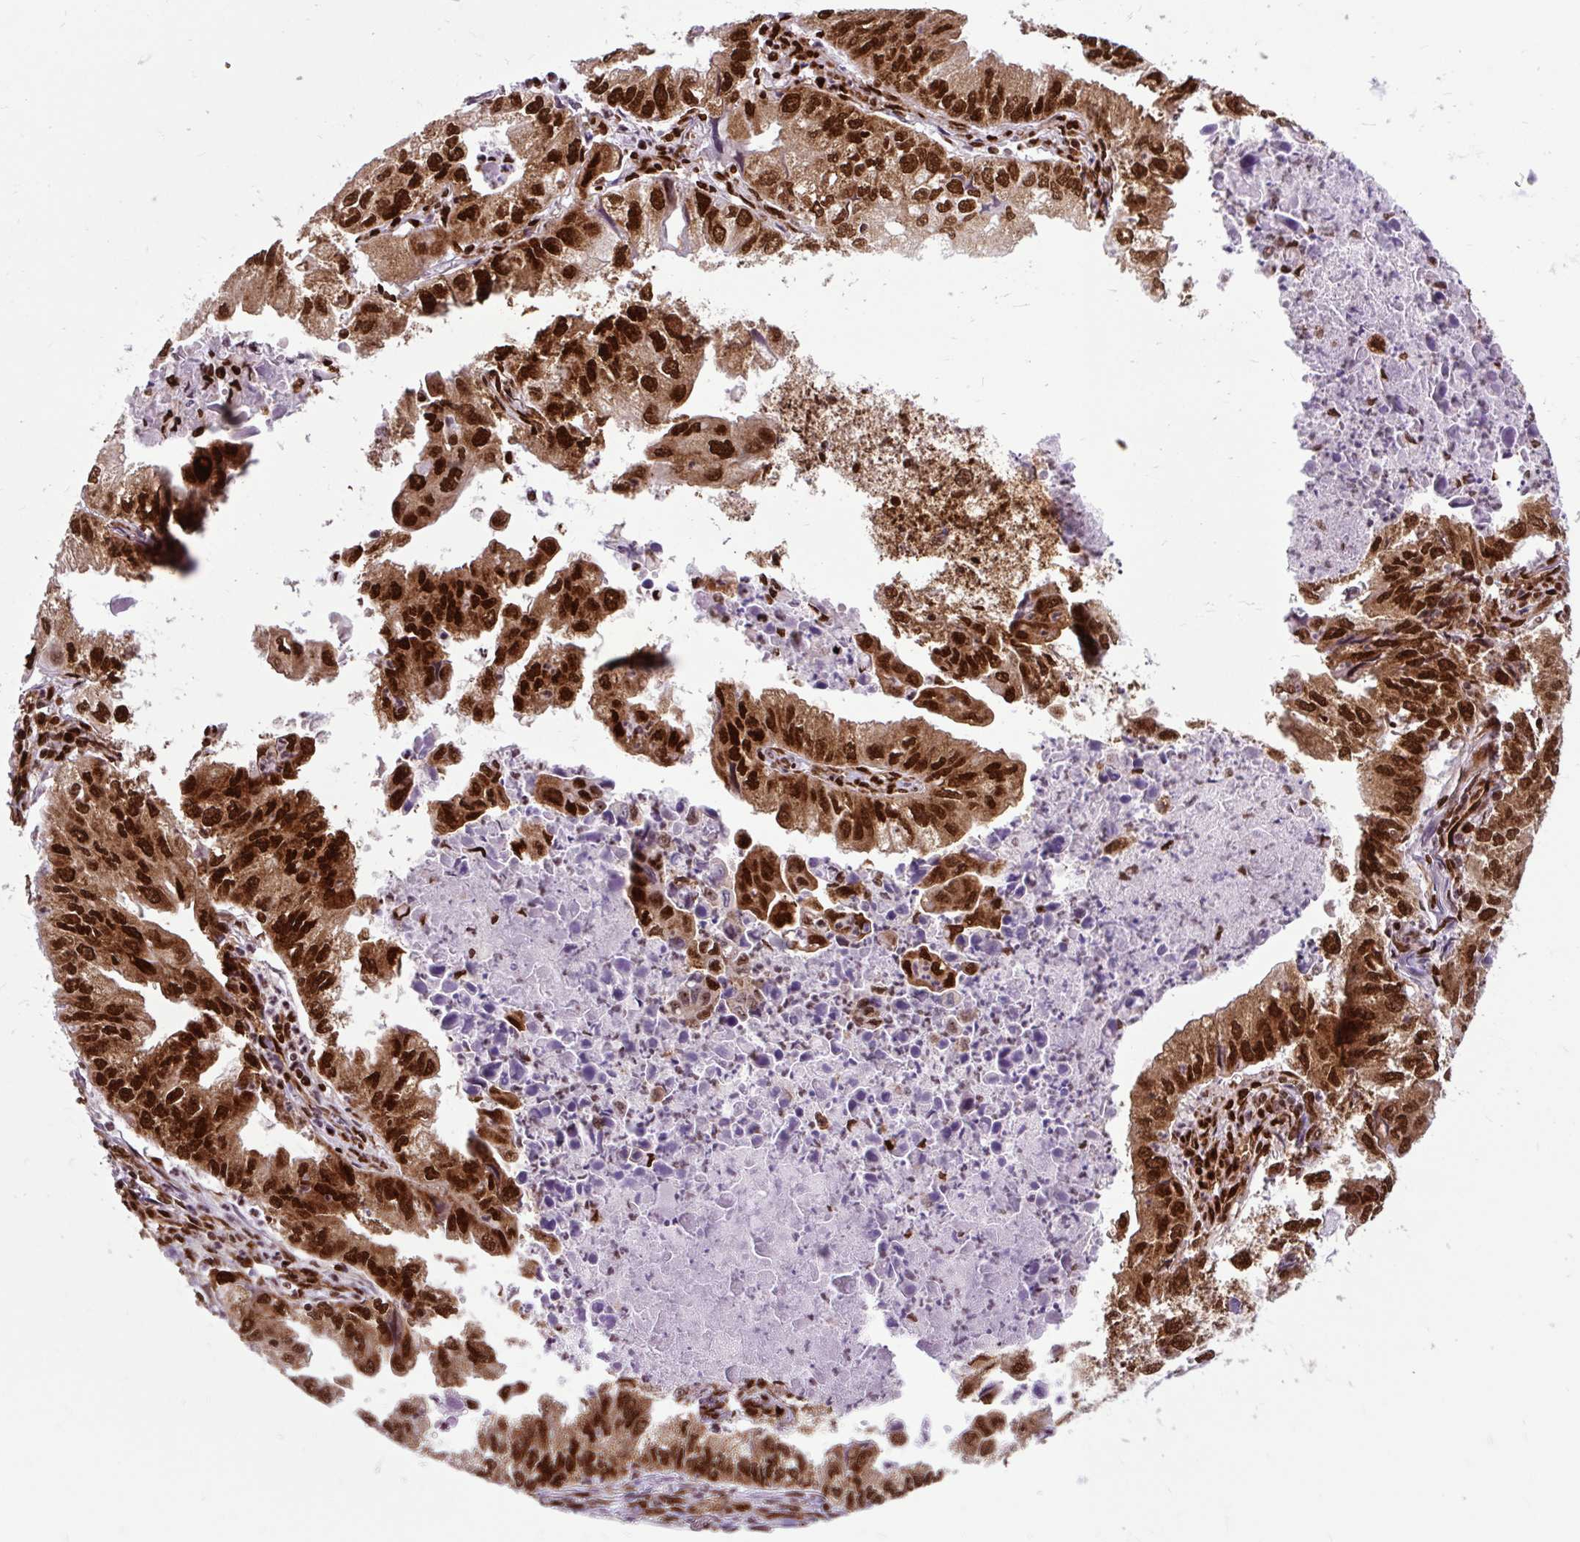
{"staining": {"intensity": "strong", "quantity": ">75%", "location": "cytoplasmic/membranous,nuclear"}, "tissue": "lung cancer", "cell_type": "Tumor cells", "image_type": "cancer", "snomed": [{"axis": "morphology", "description": "Adenocarcinoma, NOS"}, {"axis": "topography", "description": "Lung"}], "caption": "Lung cancer stained with DAB immunohistochemistry (IHC) reveals high levels of strong cytoplasmic/membranous and nuclear positivity in about >75% of tumor cells.", "gene": "FUS", "patient": {"sex": "male", "age": 48}}